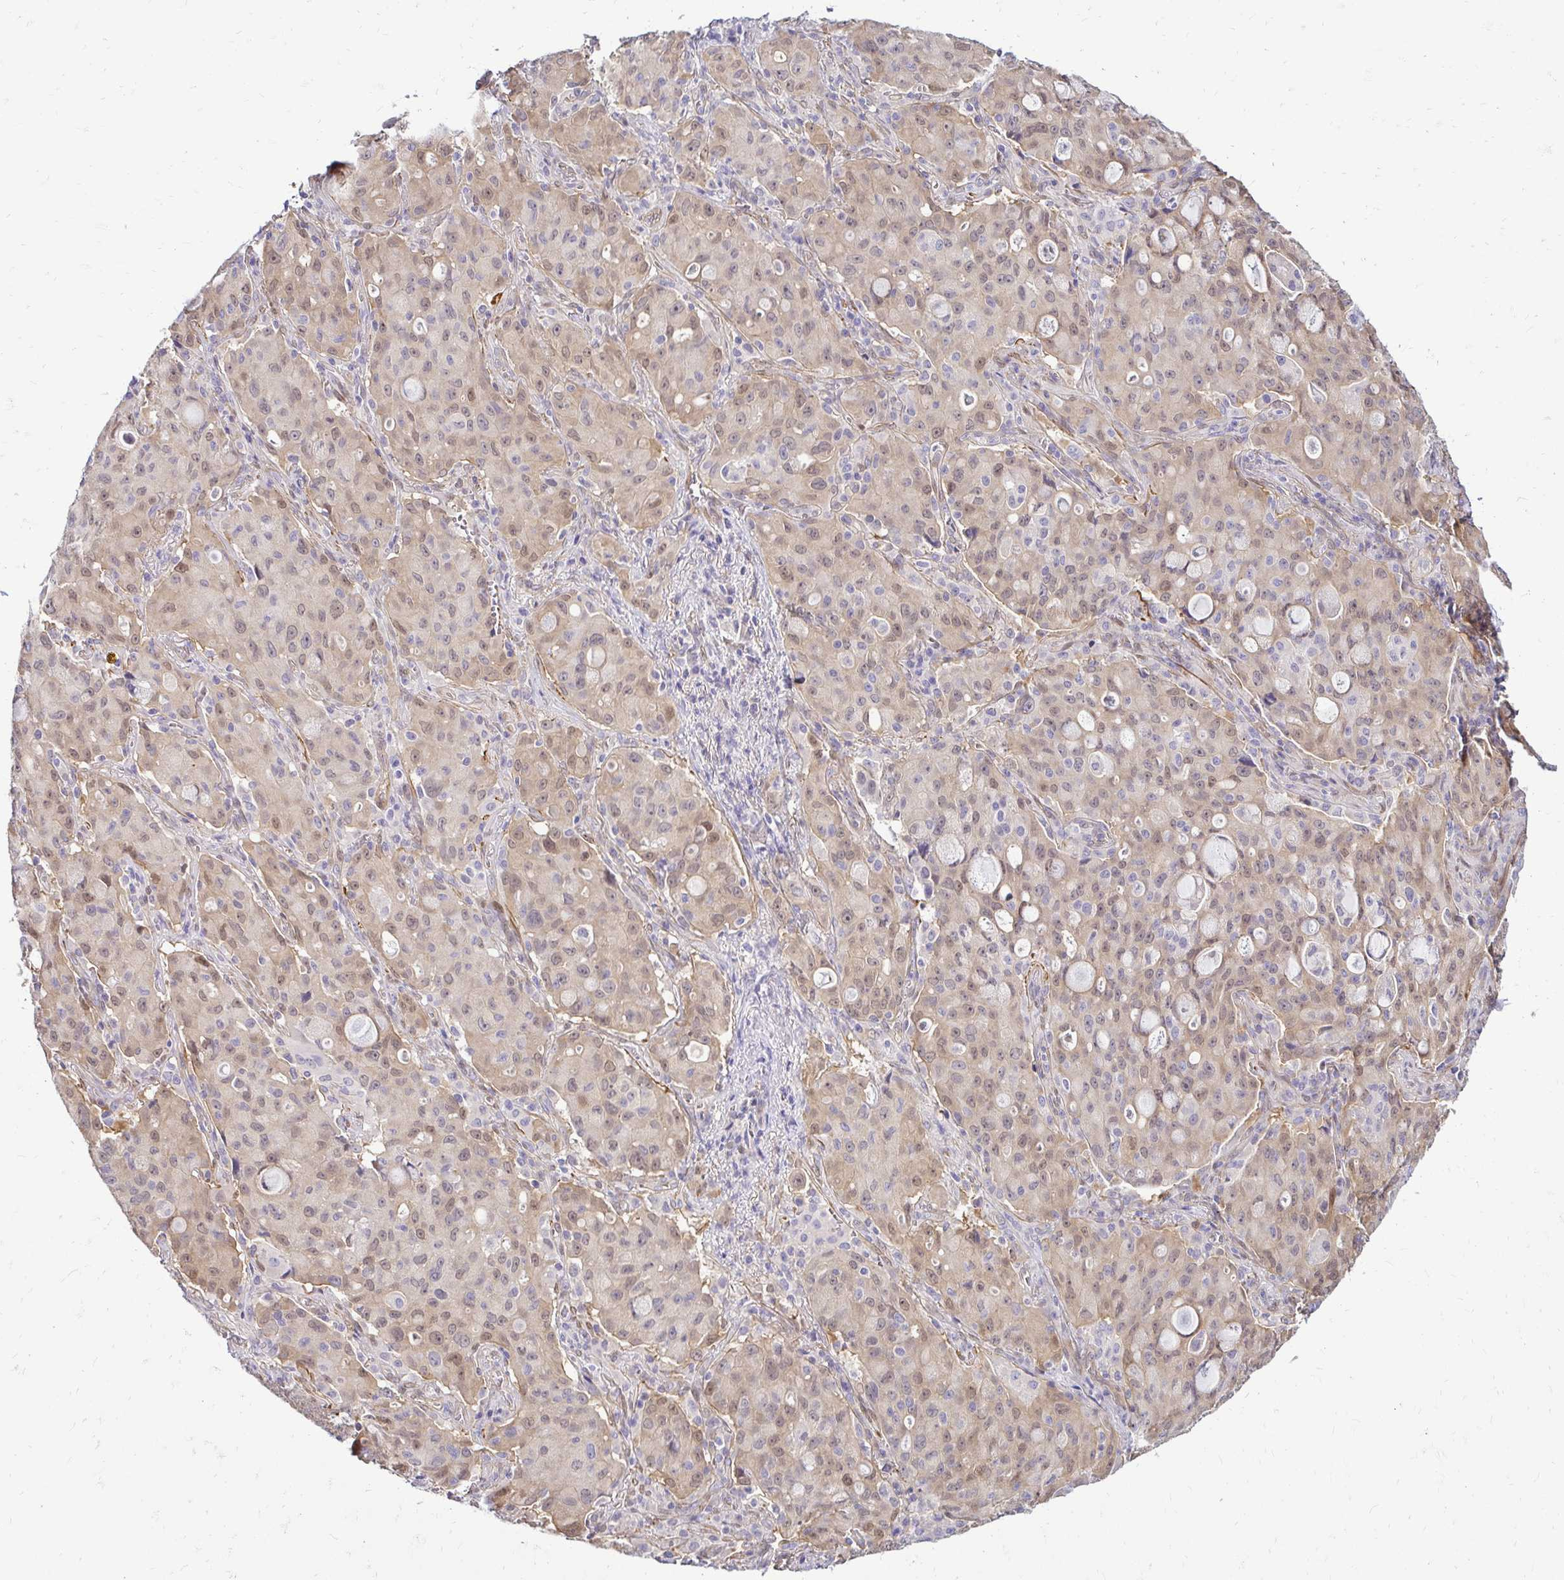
{"staining": {"intensity": "weak", "quantity": ">75%", "location": "cytoplasmic/membranous,nuclear"}, "tissue": "lung cancer", "cell_type": "Tumor cells", "image_type": "cancer", "snomed": [{"axis": "morphology", "description": "Adenocarcinoma, NOS"}, {"axis": "topography", "description": "Lung"}], "caption": "Tumor cells exhibit low levels of weak cytoplasmic/membranous and nuclear positivity in approximately >75% of cells in human lung cancer.", "gene": "YAP1", "patient": {"sex": "female", "age": 44}}